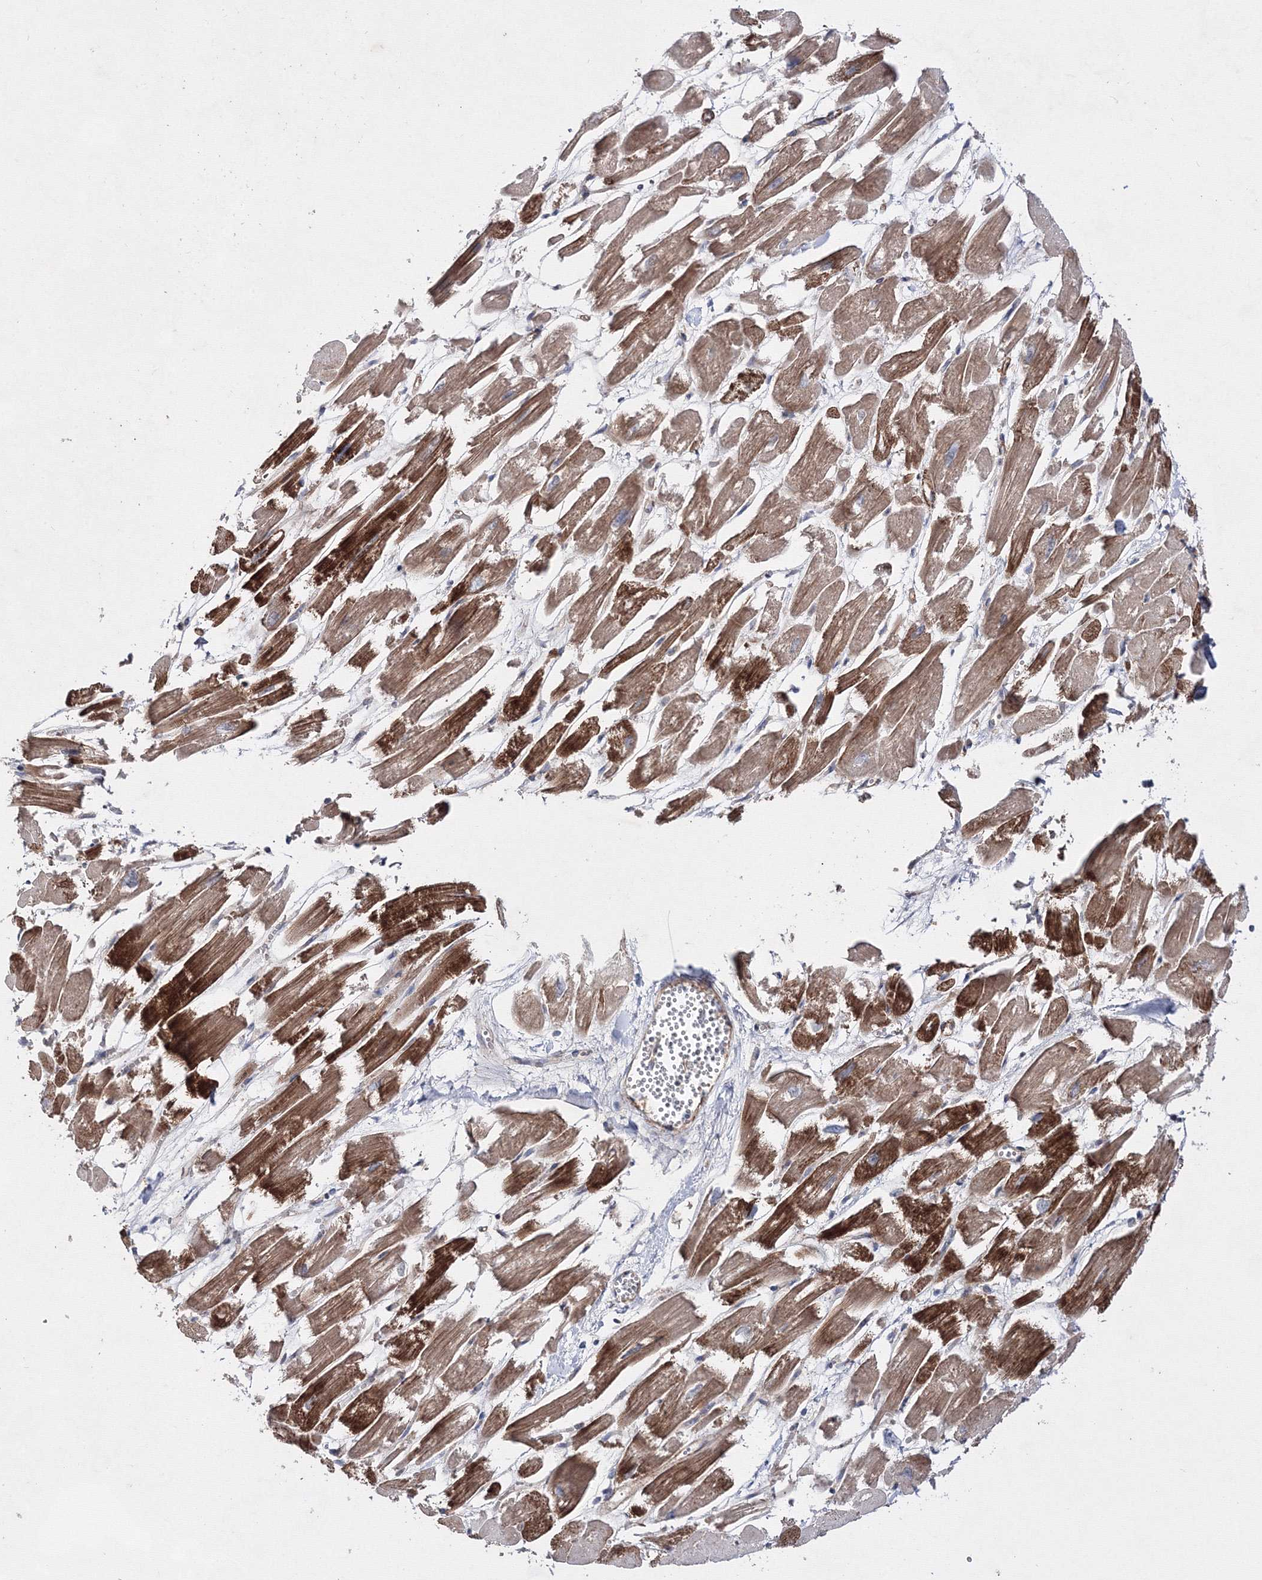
{"staining": {"intensity": "strong", "quantity": "25%-75%", "location": "cytoplasmic/membranous"}, "tissue": "heart muscle", "cell_type": "Cardiomyocytes", "image_type": "normal", "snomed": [{"axis": "morphology", "description": "Normal tissue, NOS"}, {"axis": "topography", "description": "Heart"}], "caption": "Protein staining of unremarkable heart muscle displays strong cytoplasmic/membranous staining in approximately 25%-75% of cardiomyocytes.", "gene": "GFM1", "patient": {"sex": "male", "age": 54}}